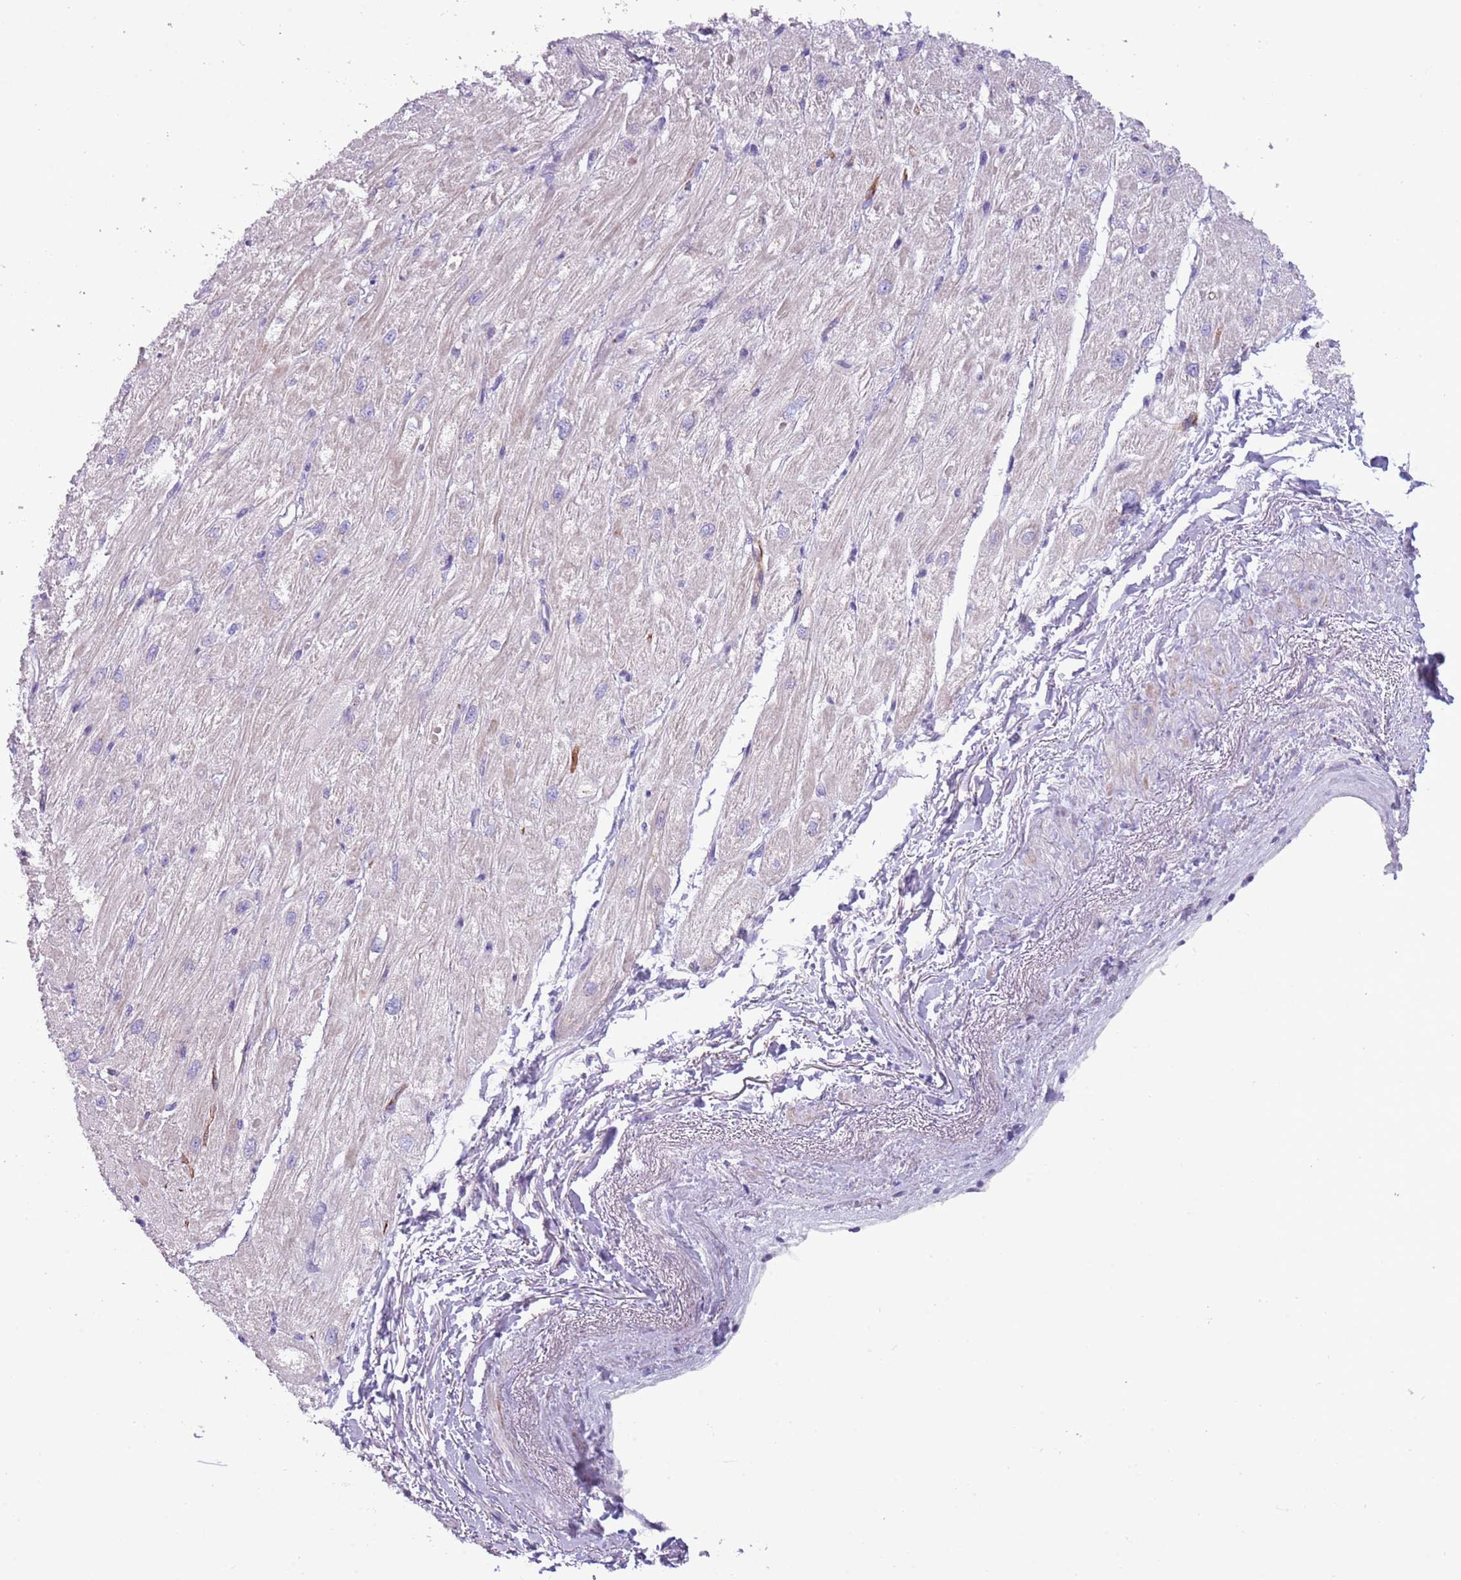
{"staining": {"intensity": "negative", "quantity": "none", "location": "none"}, "tissue": "heart muscle", "cell_type": "Cardiomyocytes", "image_type": "normal", "snomed": [{"axis": "morphology", "description": "Normal tissue, NOS"}, {"axis": "topography", "description": "Heart"}], "caption": "Immunohistochemistry image of normal heart muscle: human heart muscle stained with DAB reveals no significant protein staining in cardiomyocytes. The staining was performed using DAB (3,3'-diaminobenzidine) to visualize the protein expression in brown, while the nuclei were stained in blue with hematoxylin (Magnification: 20x).", "gene": "NBPF4", "patient": {"sex": "male", "age": 65}}